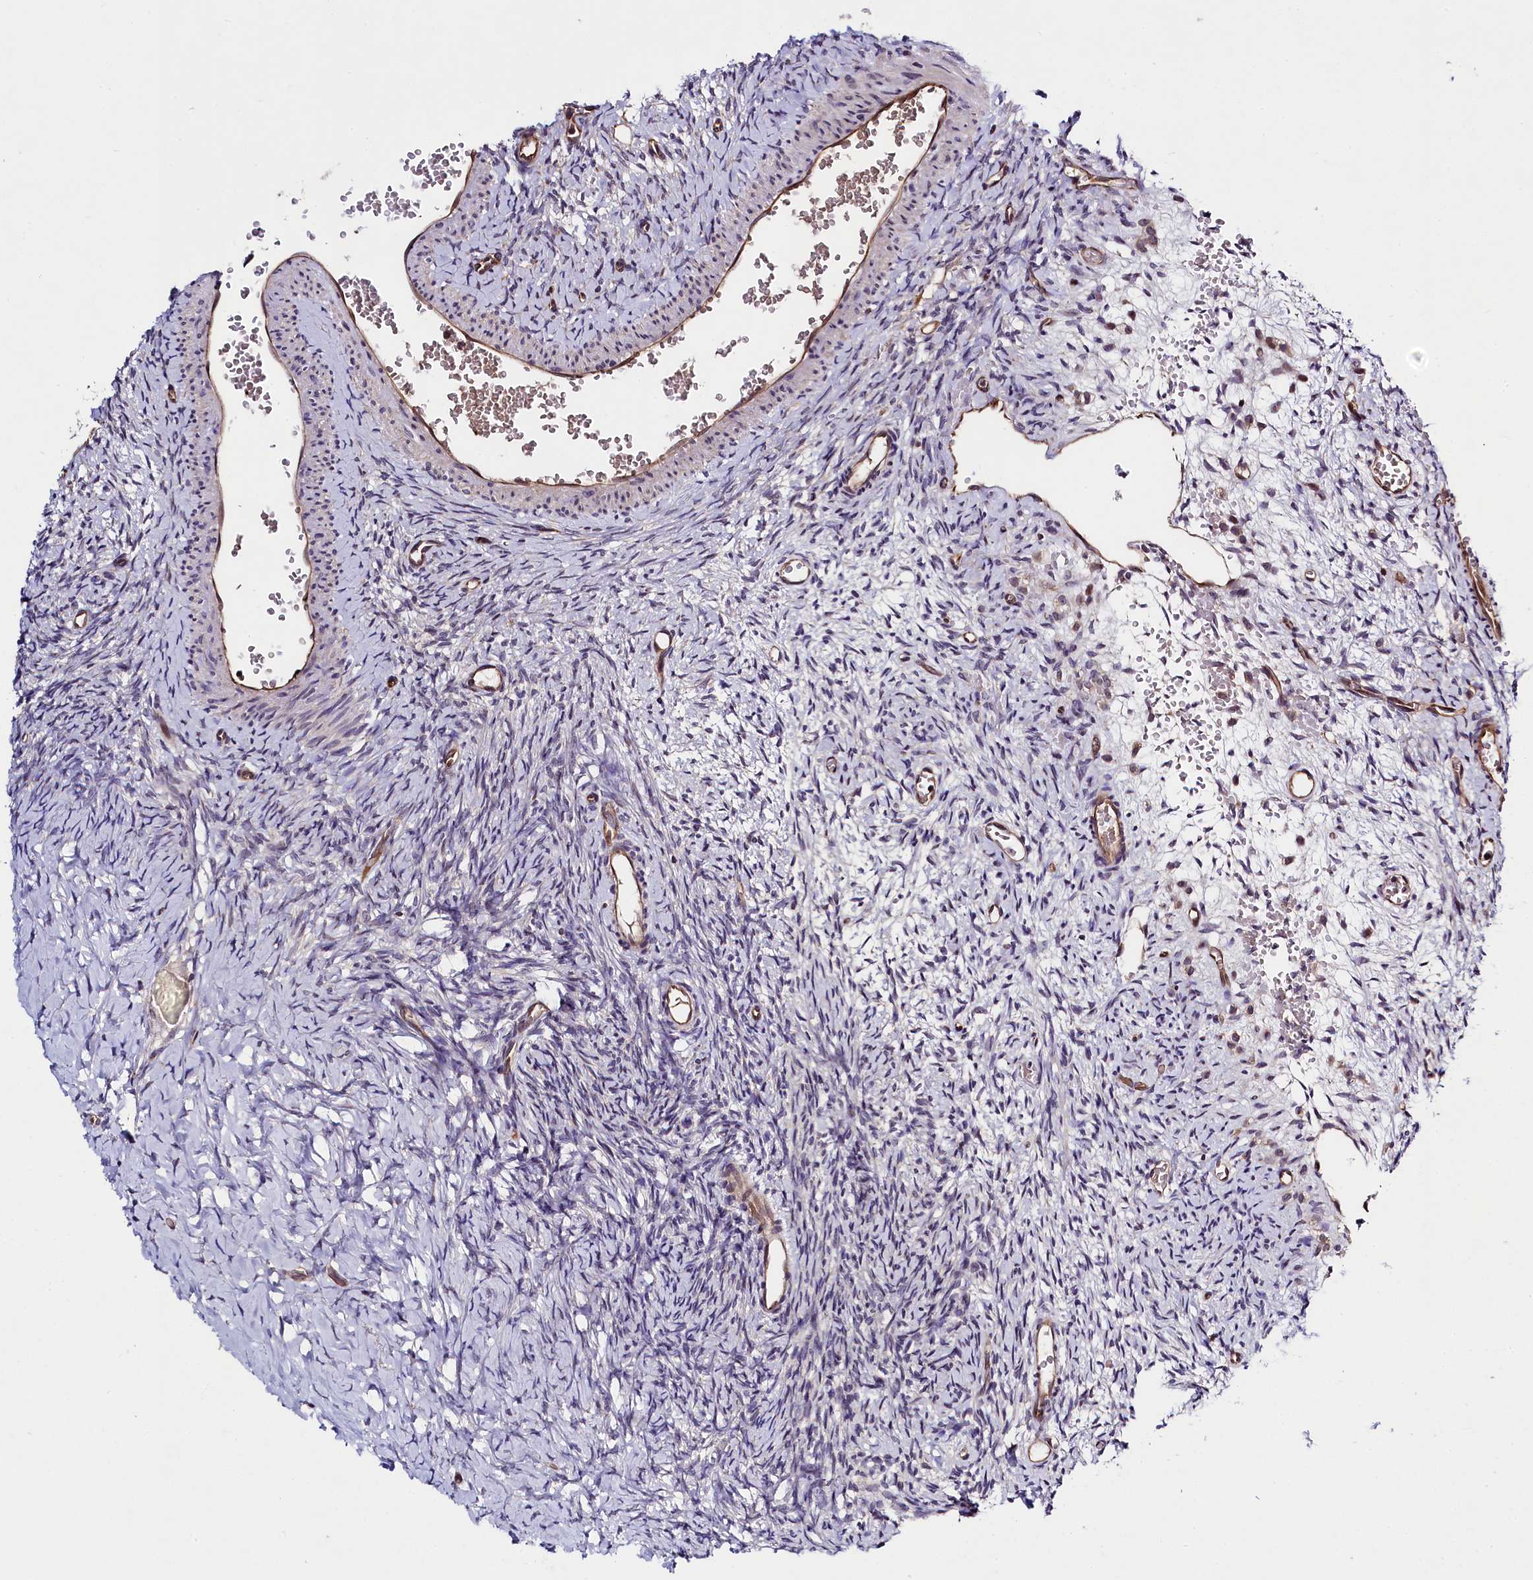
{"staining": {"intensity": "negative", "quantity": "none", "location": "none"}, "tissue": "ovary", "cell_type": "Ovarian stroma cells", "image_type": "normal", "snomed": [{"axis": "morphology", "description": "Normal tissue, NOS"}, {"axis": "topography", "description": "Ovary"}], "caption": "This is a micrograph of immunohistochemistry (IHC) staining of benign ovary, which shows no staining in ovarian stroma cells. The staining is performed using DAB brown chromogen with nuclei counter-stained in using hematoxylin.", "gene": "SNRK", "patient": {"sex": "female", "age": 39}}